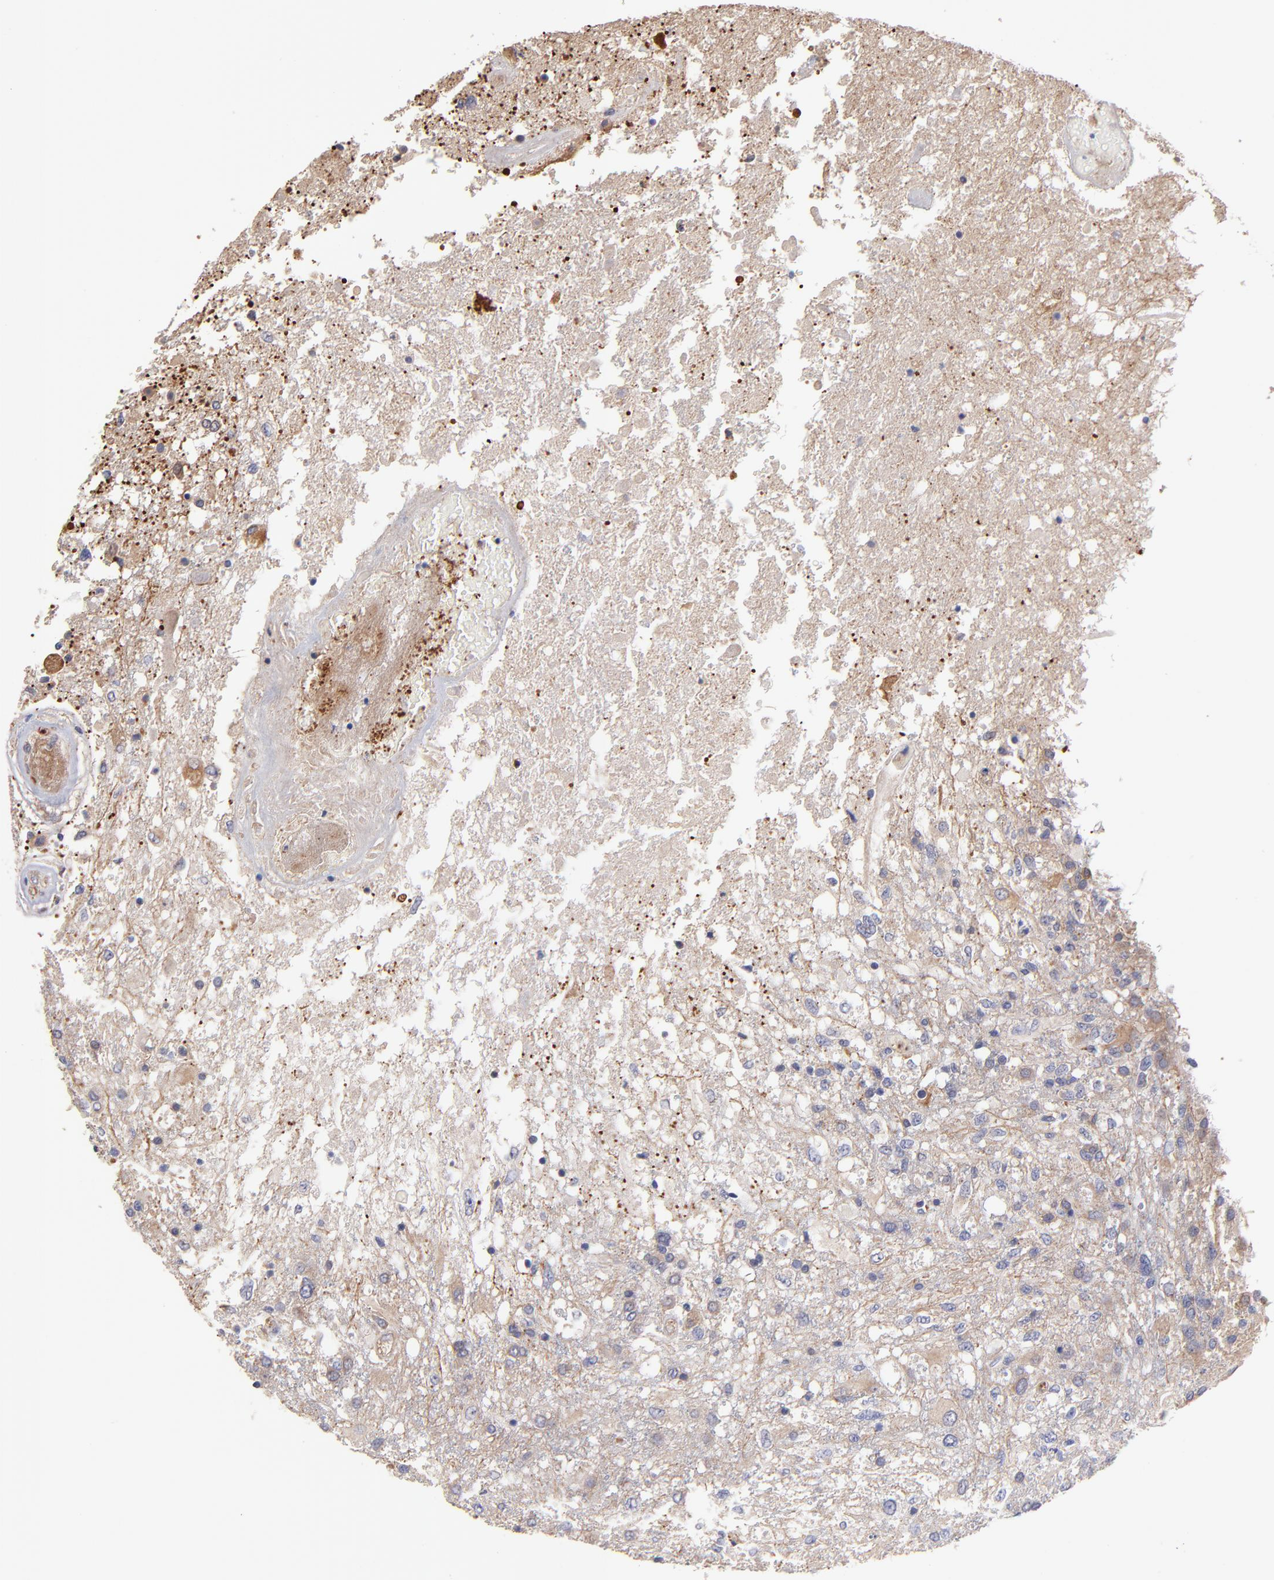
{"staining": {"intensity": "weak", "quantity": "<25%", "location": "cytoplasmic/membranous"}, "tissue": "glioma", "cell_type": "Tumor cells", "image_type": "cancer", "snomed": [{"axis": "morphology", "description": "Glioma, malignant, High grade"}, {"axis": "topography", "description": "Cerebral cortex"}], "caption": "The image exhibits no staining of tumor cells in malignant glioma (high-grade).", "gene": "ASB7", "patient": {"sex": "male", "age": 79}}